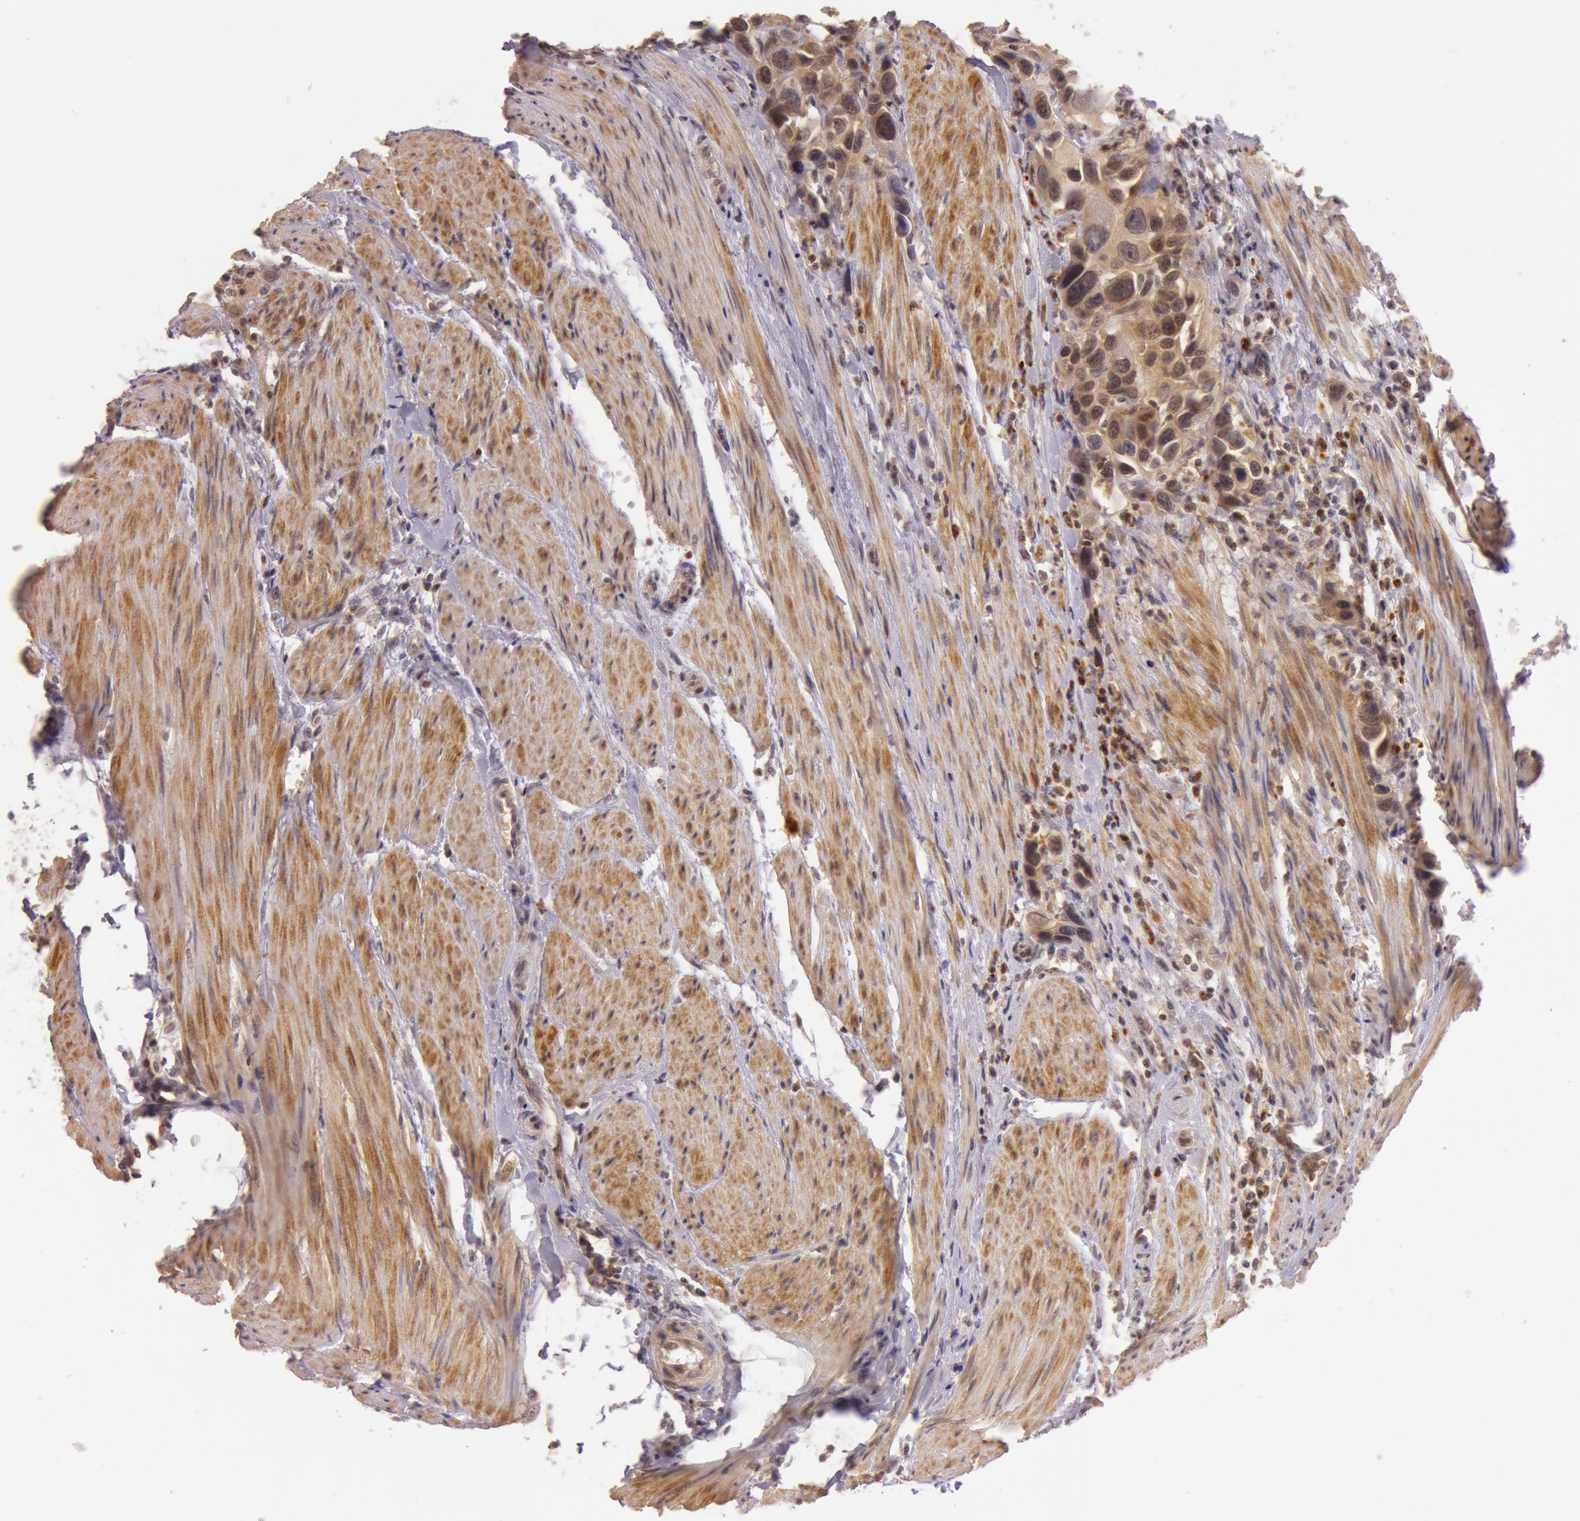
{"staining": {"intensity": "moderate", "quantity": ">75%", "location": "cytoplasmic/membranous"}, "tissue": "urothelial cancer", "cell_type": "Tumor cells", "image_type": "cancer", "snomed": [{"axis": "morphology", "description": "Urothelial carcinoma, High grade"}, {"axis": "topography", "description": "Urinary bladder"}], "caption": "DAB (3,3'-diaminobenzidine) immunohistochemical staining of human urothelial cancer exhibits moderate cytoplasmic/membranous protein positivity in approximately >75% of tumor cells.", "gene": "ATG2B", "patient": {"sex": "male", "age": 66}}